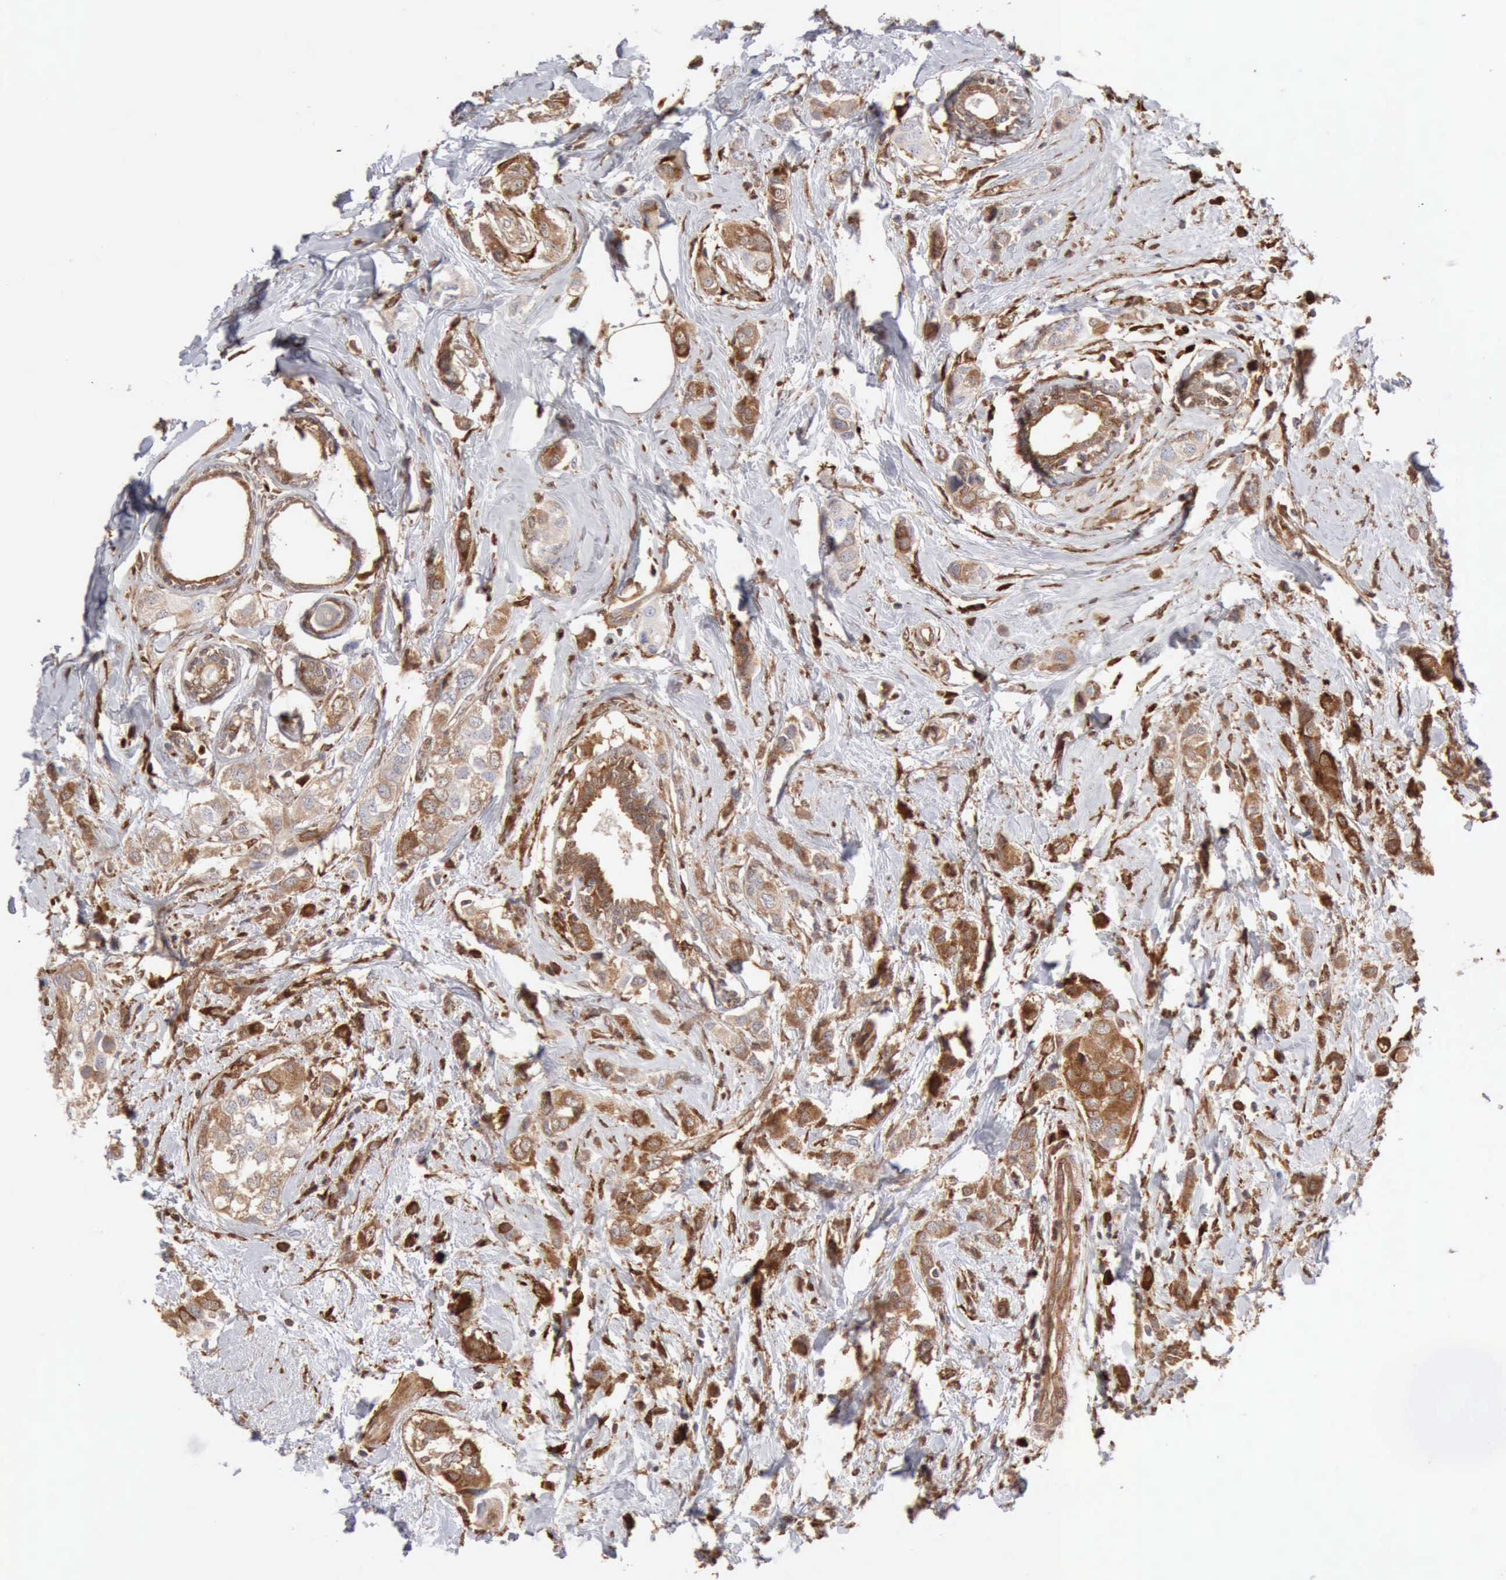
{"staining": {"intensity": "strong", "quantity": ">75%", "location": "cytoplasmic/membranous"}, "tissue": "breast cancer", "cell_type": "Tumor cells", "image_type": "cancer", "snomed": [{"axis": "morphology", "description": "Normal tissue, NOS"}, {"axis": "morphology", "description": "Duct carcinoma"}, {"axis": "topography", "description": "Breast"}], "caption": "Breast infiltrating ductal carcinoma was stained to show a protein in brown. There is high levels of strong cytoplasmic/membranous expression in about >75% of tumor cells. The protein is stained brown, and the nuclei are stained in blue (DAB (3,3'-diaminobenzidine) IHC with brightfield microscopy, high magnification).", "gene": "APOL2", "patient": {"sex": "female", "age": 50}}